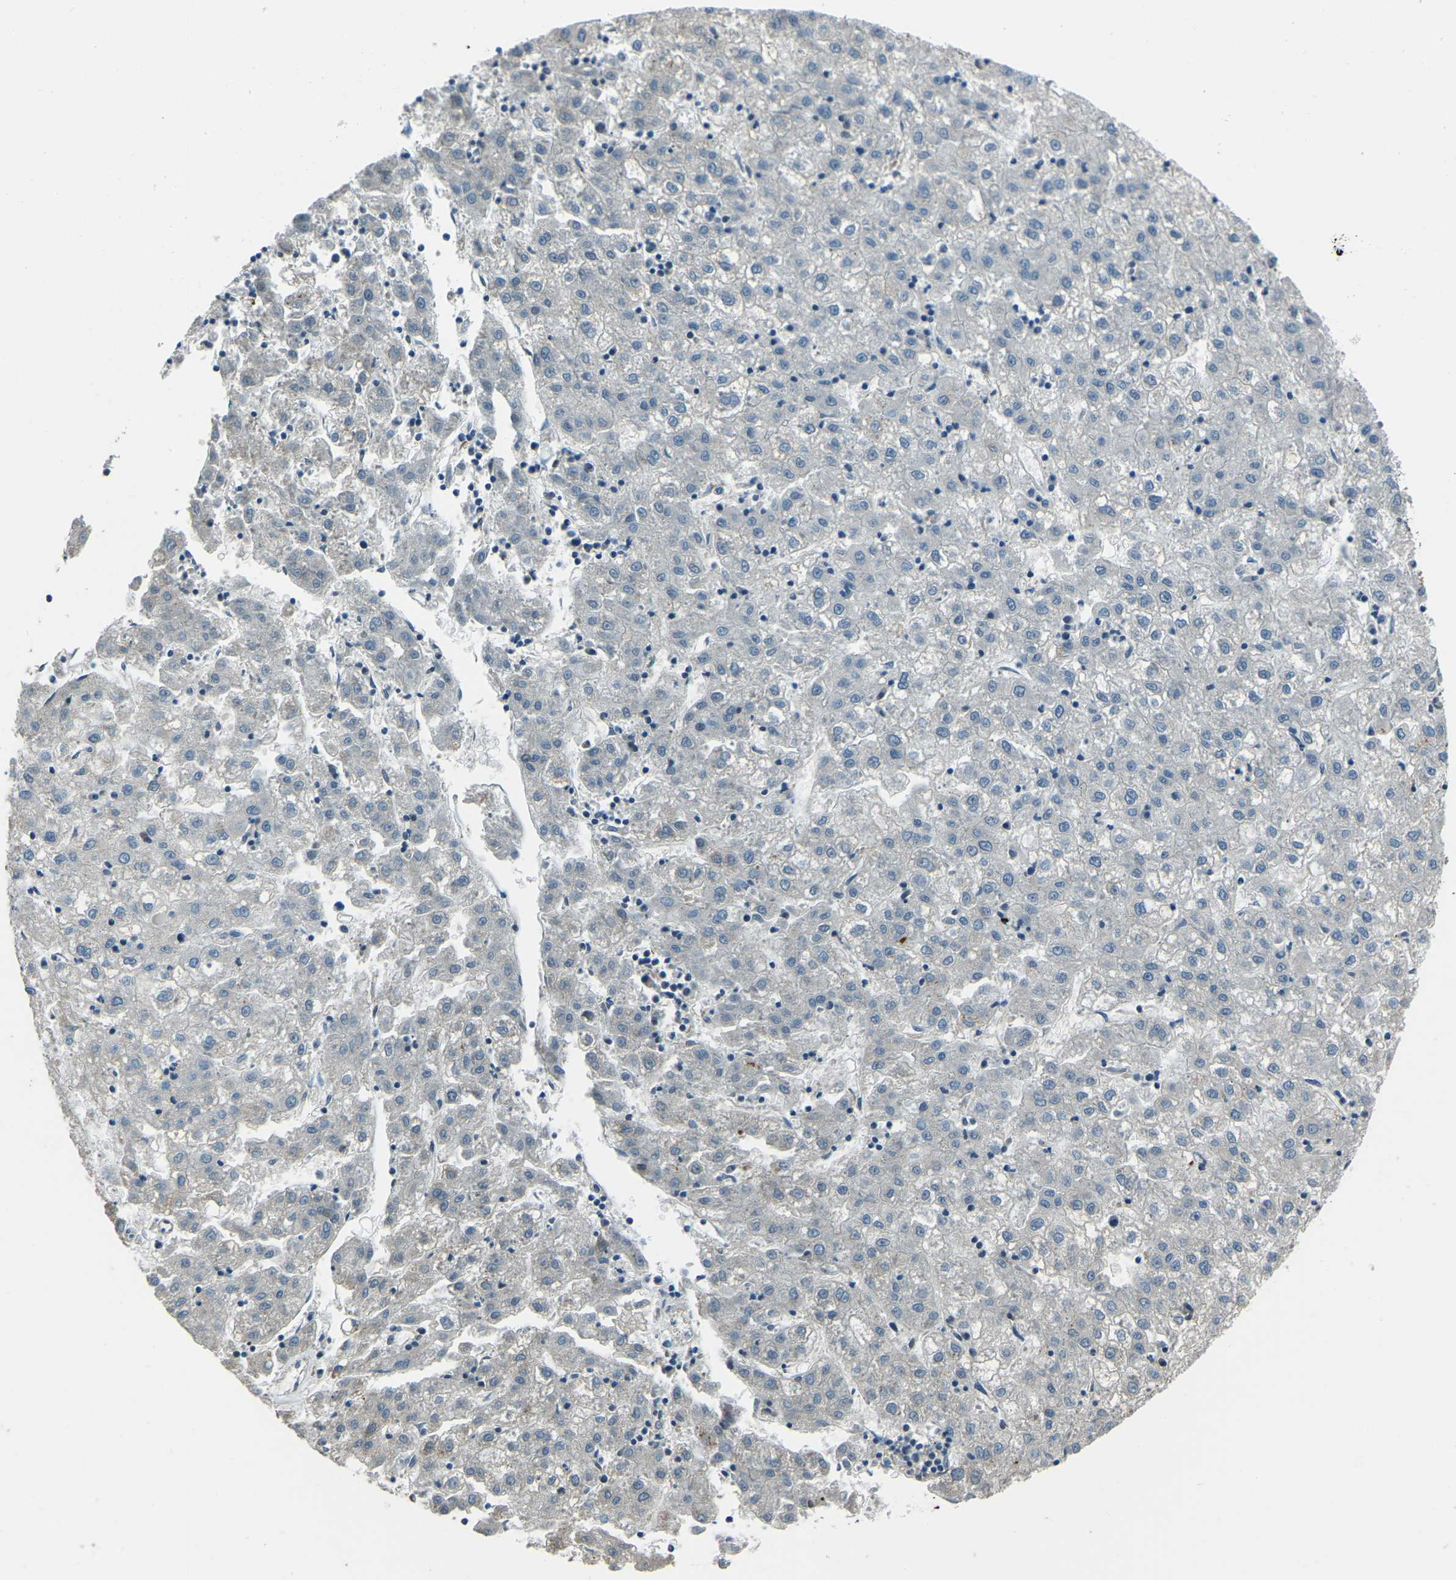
{"staining": {"intensity": "negative", "quantity": "none", "location": "none"}, "tissue": "liver cancer", "cell_type": "Tumor cells", "image_type": "cancer", "snomed": [{"axis": "morphology", "description": "Carcinoma, Hepatocellular, NOS"}, {"axis": "topography", "description": "Liver"}], "caption": "Liver hepatocellular carcinoma was stained to show a protein in brown. There is no significant staining in tumor cells.", "gene": "COL3A1", "patient": {"sex": "male", "age": 72}}